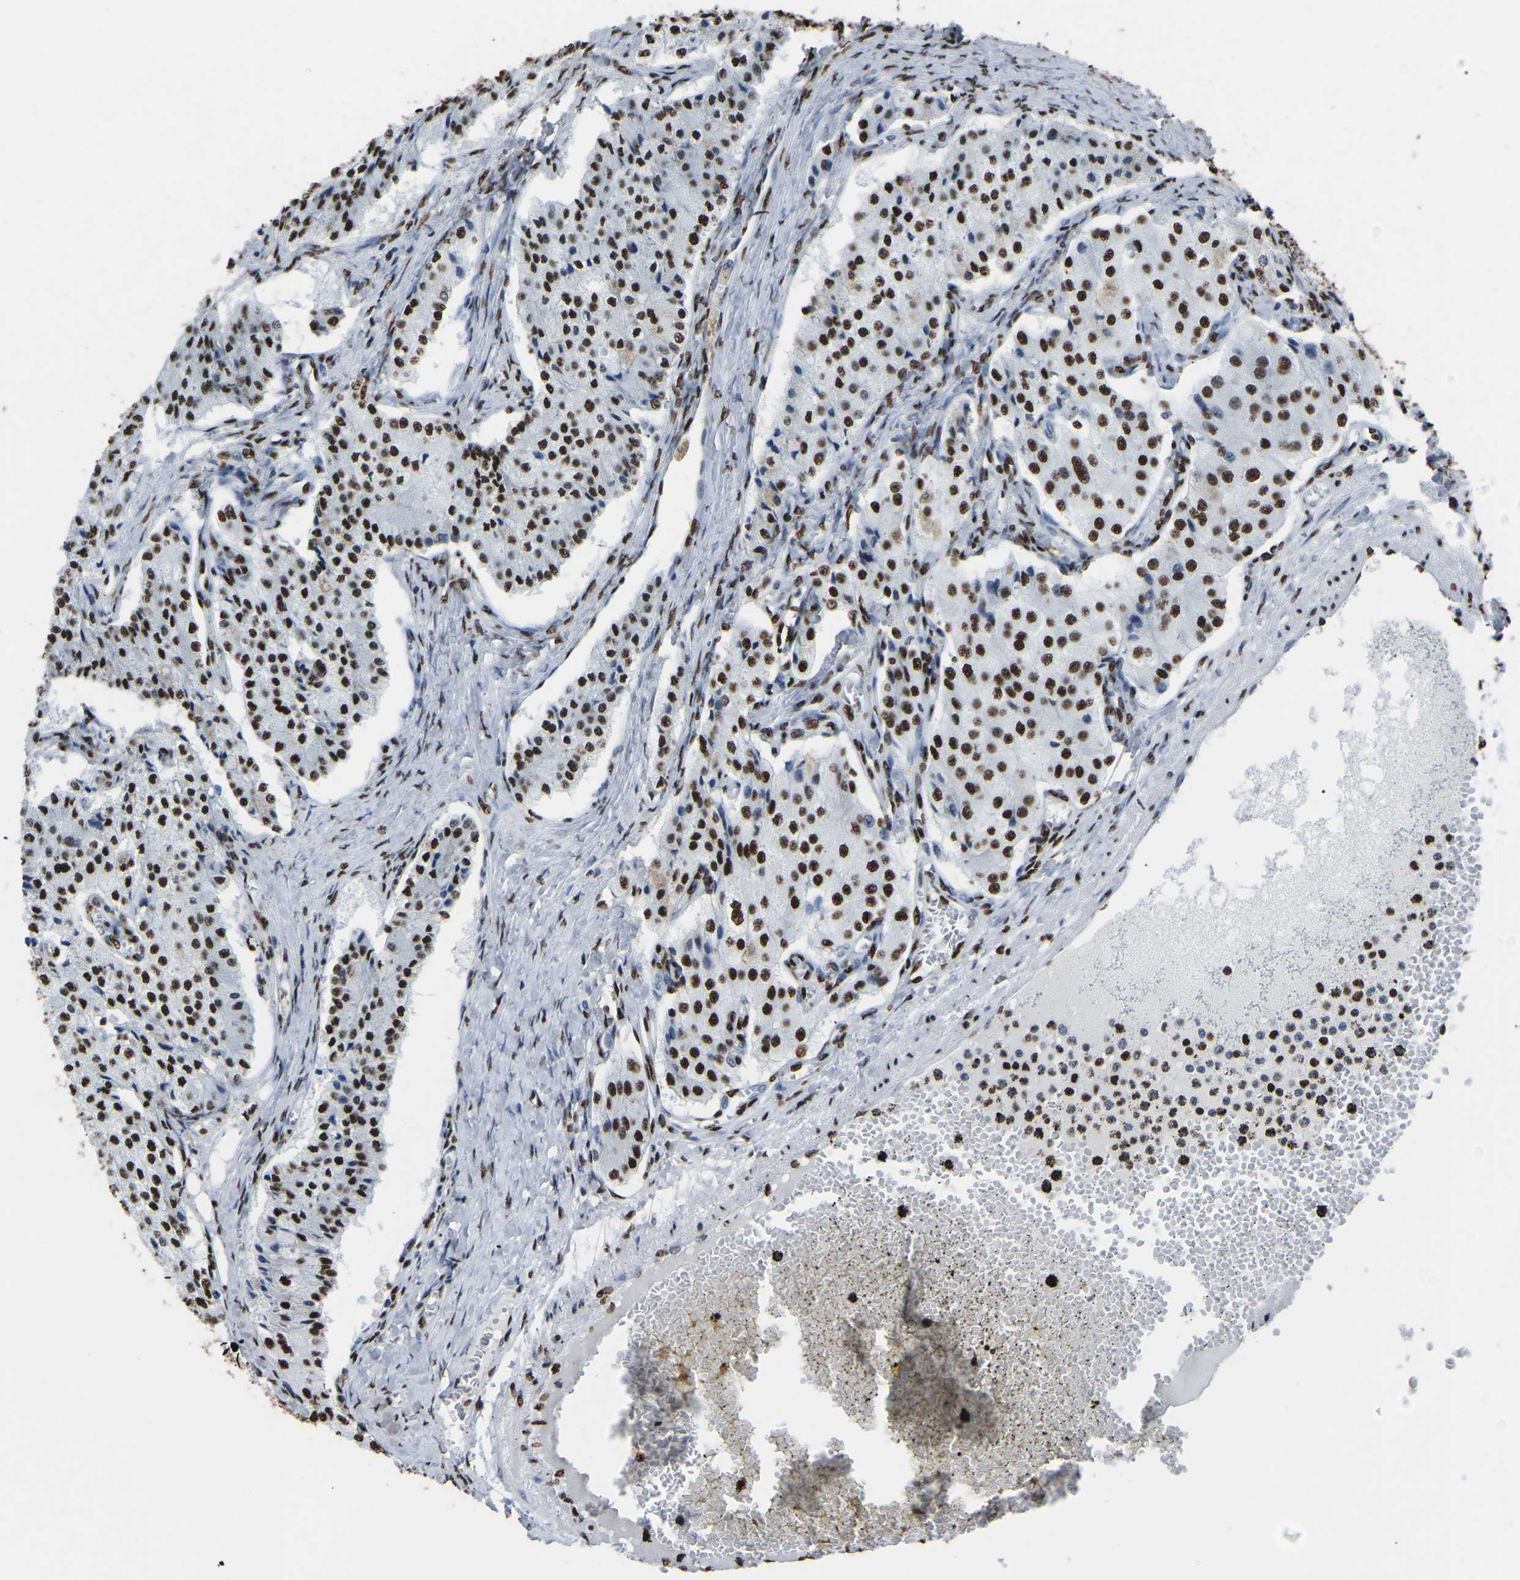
{"staining": {"intensity": "strong", "quantity": ">75%", "location": "nuclear"}, "tissue": "carcinoid", "cell_type": "Tumor cells", "image_type": "cancer", "snomed": [{"axis": "morphology", "description": "Carcinoid, malignant, NOS"}, {"axis": "topography", "description": "Colon"}], "caption": "The histopathology image shows staining of carcinoid (malignant), revealing strong nuclear protein positivity (brown color) within tumor cells. Ihc stains the protein in brown and the nuclei are stained blue.", "gene": "RBL2", "patient": {"sex": "female", "age": 52}}